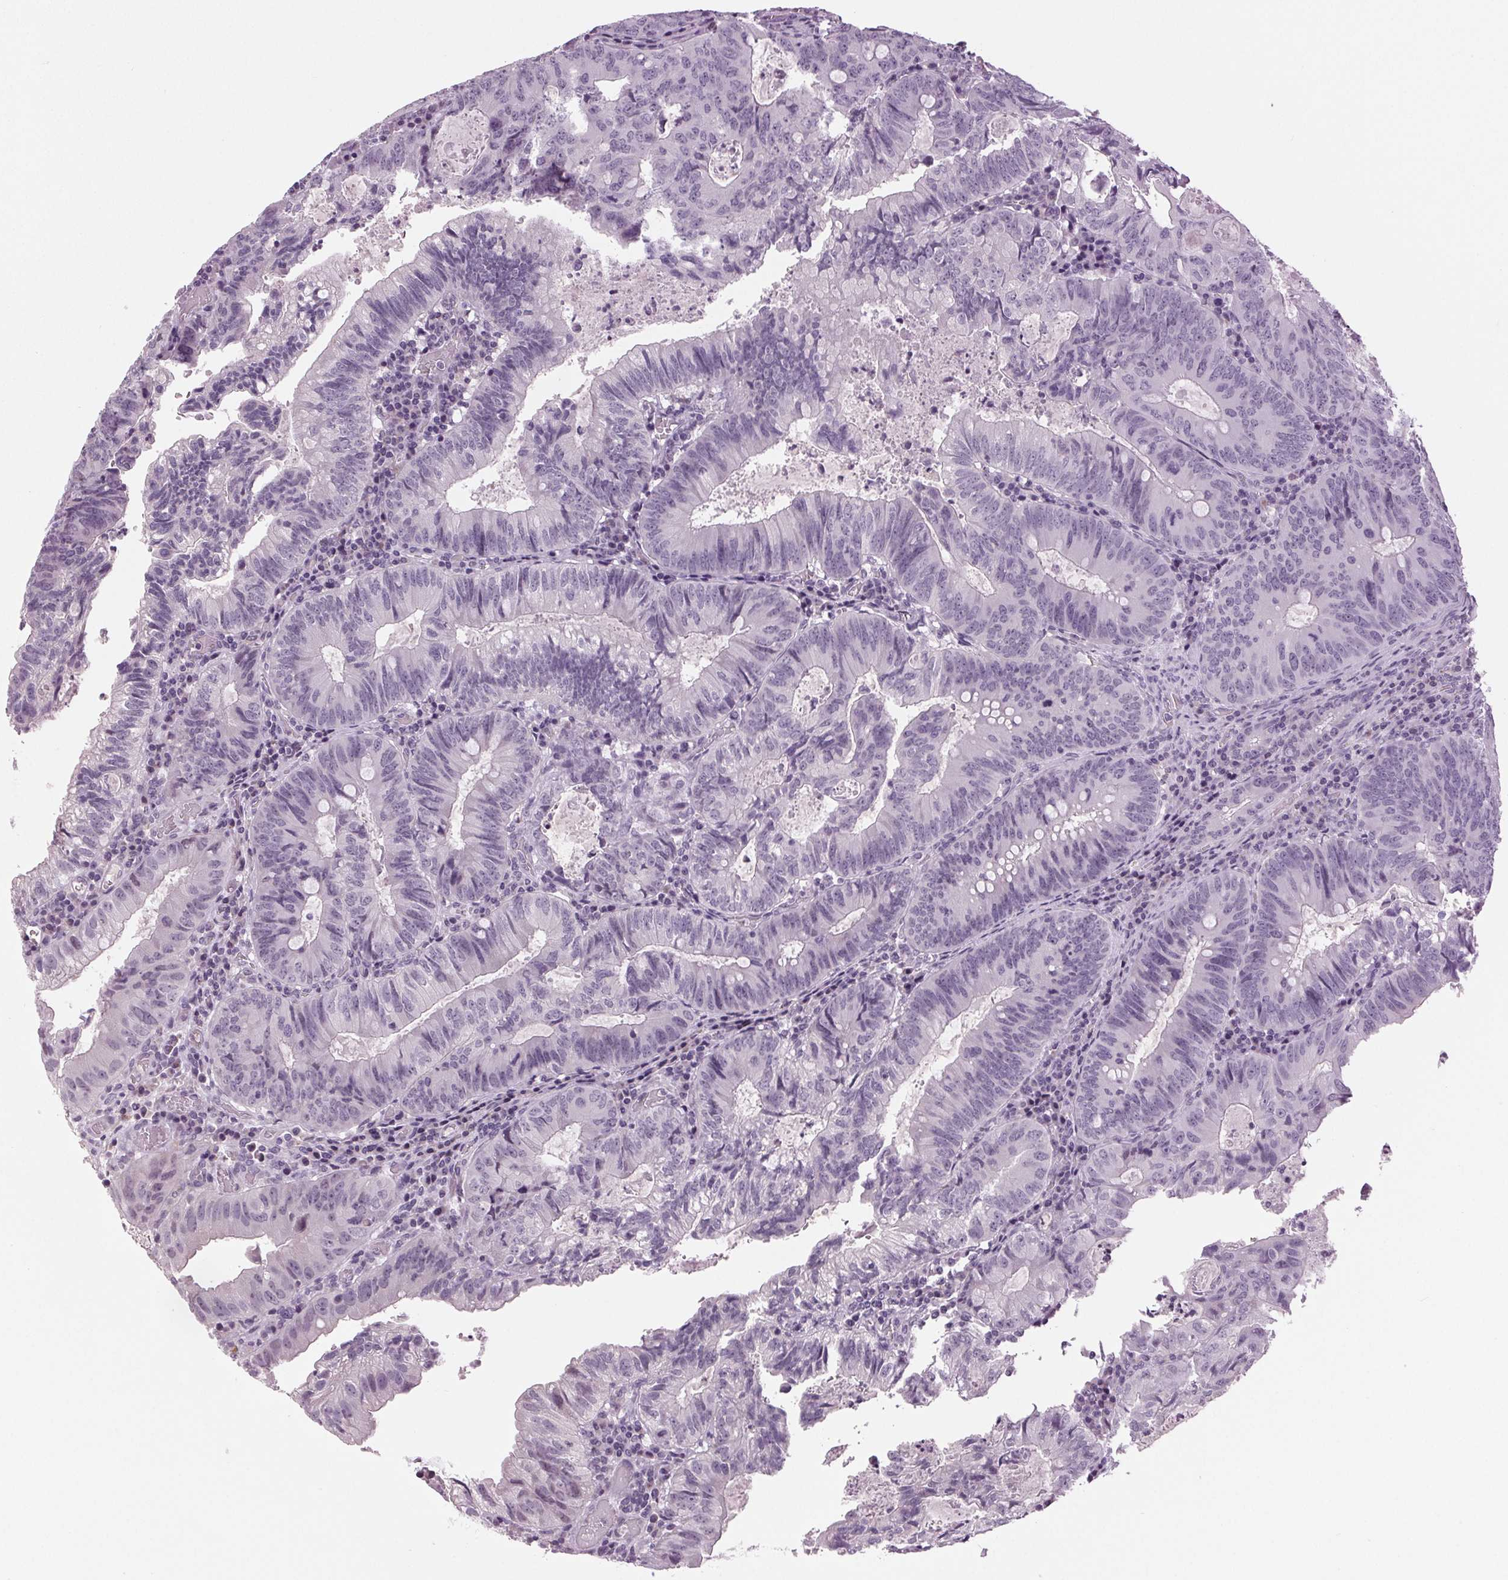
{"staining": {"intensity": "negative", "quantity": "none", "location": "none"}, "tissue": "colorectal cancer", "cell_type": "Tumor cells", "image_type": "cancer", "snomed": [{"axis": "morphology", "description": "Adenocarcinoma, NOS"}, {"axis": "topography", "description": "Colon"}], "caption": "DAB (3,3'-diaminobenzidine) immunohistochemical staining of adenocarcinoma (colorectal) exhibits no significant staining in tumor cells.", "gene": "DNAH12", "patient": {"sex": "male", "age": 67}}